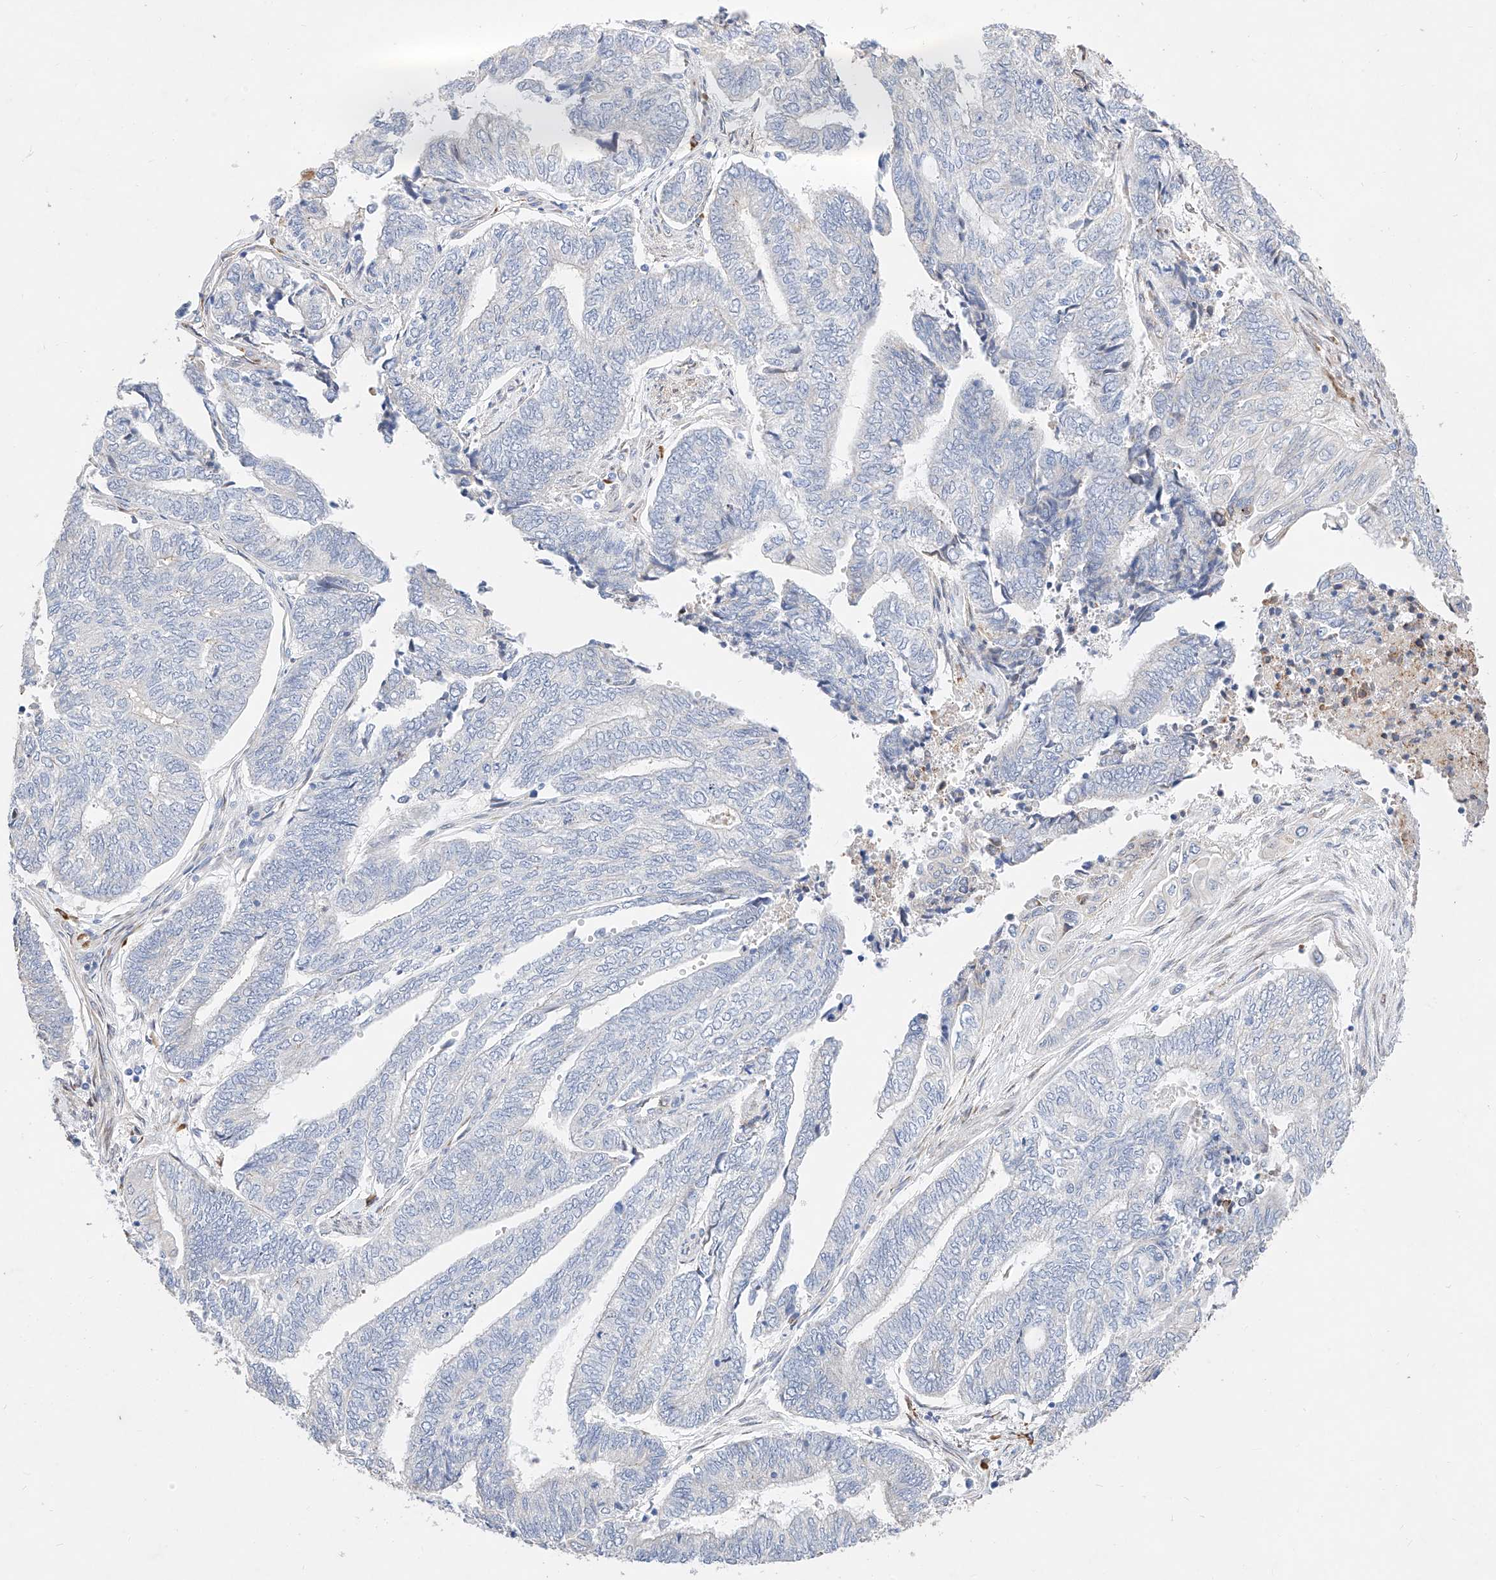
{"staining": {"intensity": "negative", "quantity": "none", "location": "none"}, "tissue": "endometrial cancer", "cell_type": "Tumor cells", "image_type": "cancer", "snomed": [{"axis": "morphology", "description": "Adenocarcinoma, NOS"}, {"axis": "topography", "description": "Uterus"}, {"axis": "topography", "description": "Endometrium"}], "caption": "Human endometrial adenocarcinoma stained for a protein using immunohistochemistry (IHC) reveals no expression in tumor cells.", "gene": "ATP9B", "patient": {"sex": "female", "age": 70}}